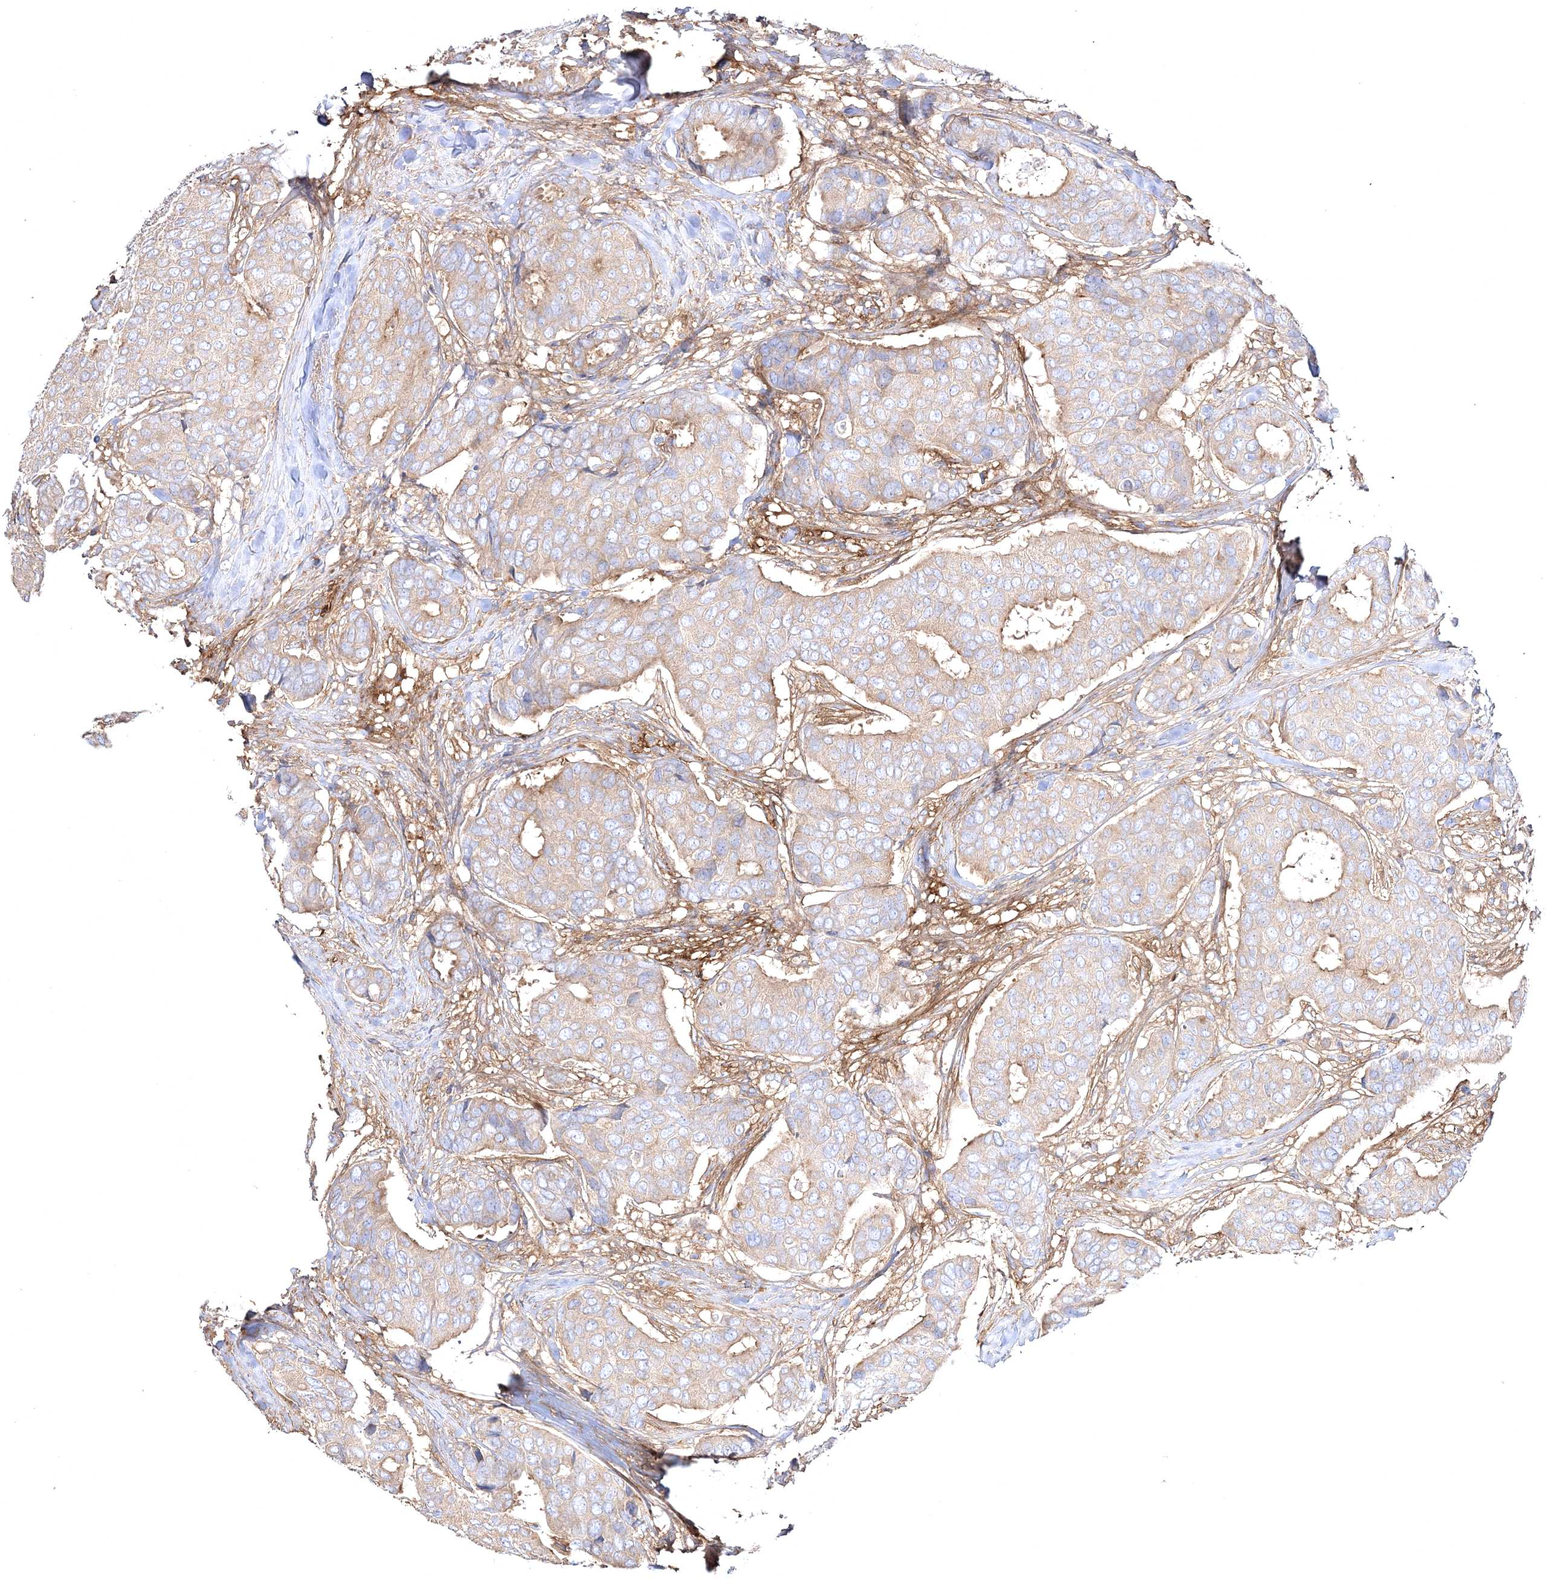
{"staining": {"intensity": "weak", "quantity": "25%-75%", "location": "cytoplasmic/membranous"}, "tissue": "breast cancer", "cell_type": "Tumor cells", "image_type": "cancer", "snomed": [{"axis": "morphology", "description": "Duct carcinoma"}, {"axis": "topography", "description": "Breast"}], "caption": "Immunohistochemistry (IHC) staining of invasive ductal carcinoma (breast), which reveals low levels of weak cytoplasmic/membranous staining in about 25%-75% of tumor cells indicating weak cytoplasmic/membranous protein expression. The staining was performed using DAB (brown) for protein detection and nuclei were counterstained in hematoxylin (blue).", "gene": "ZSWIM6", "patient": {"sex": "female", "age": 75}}